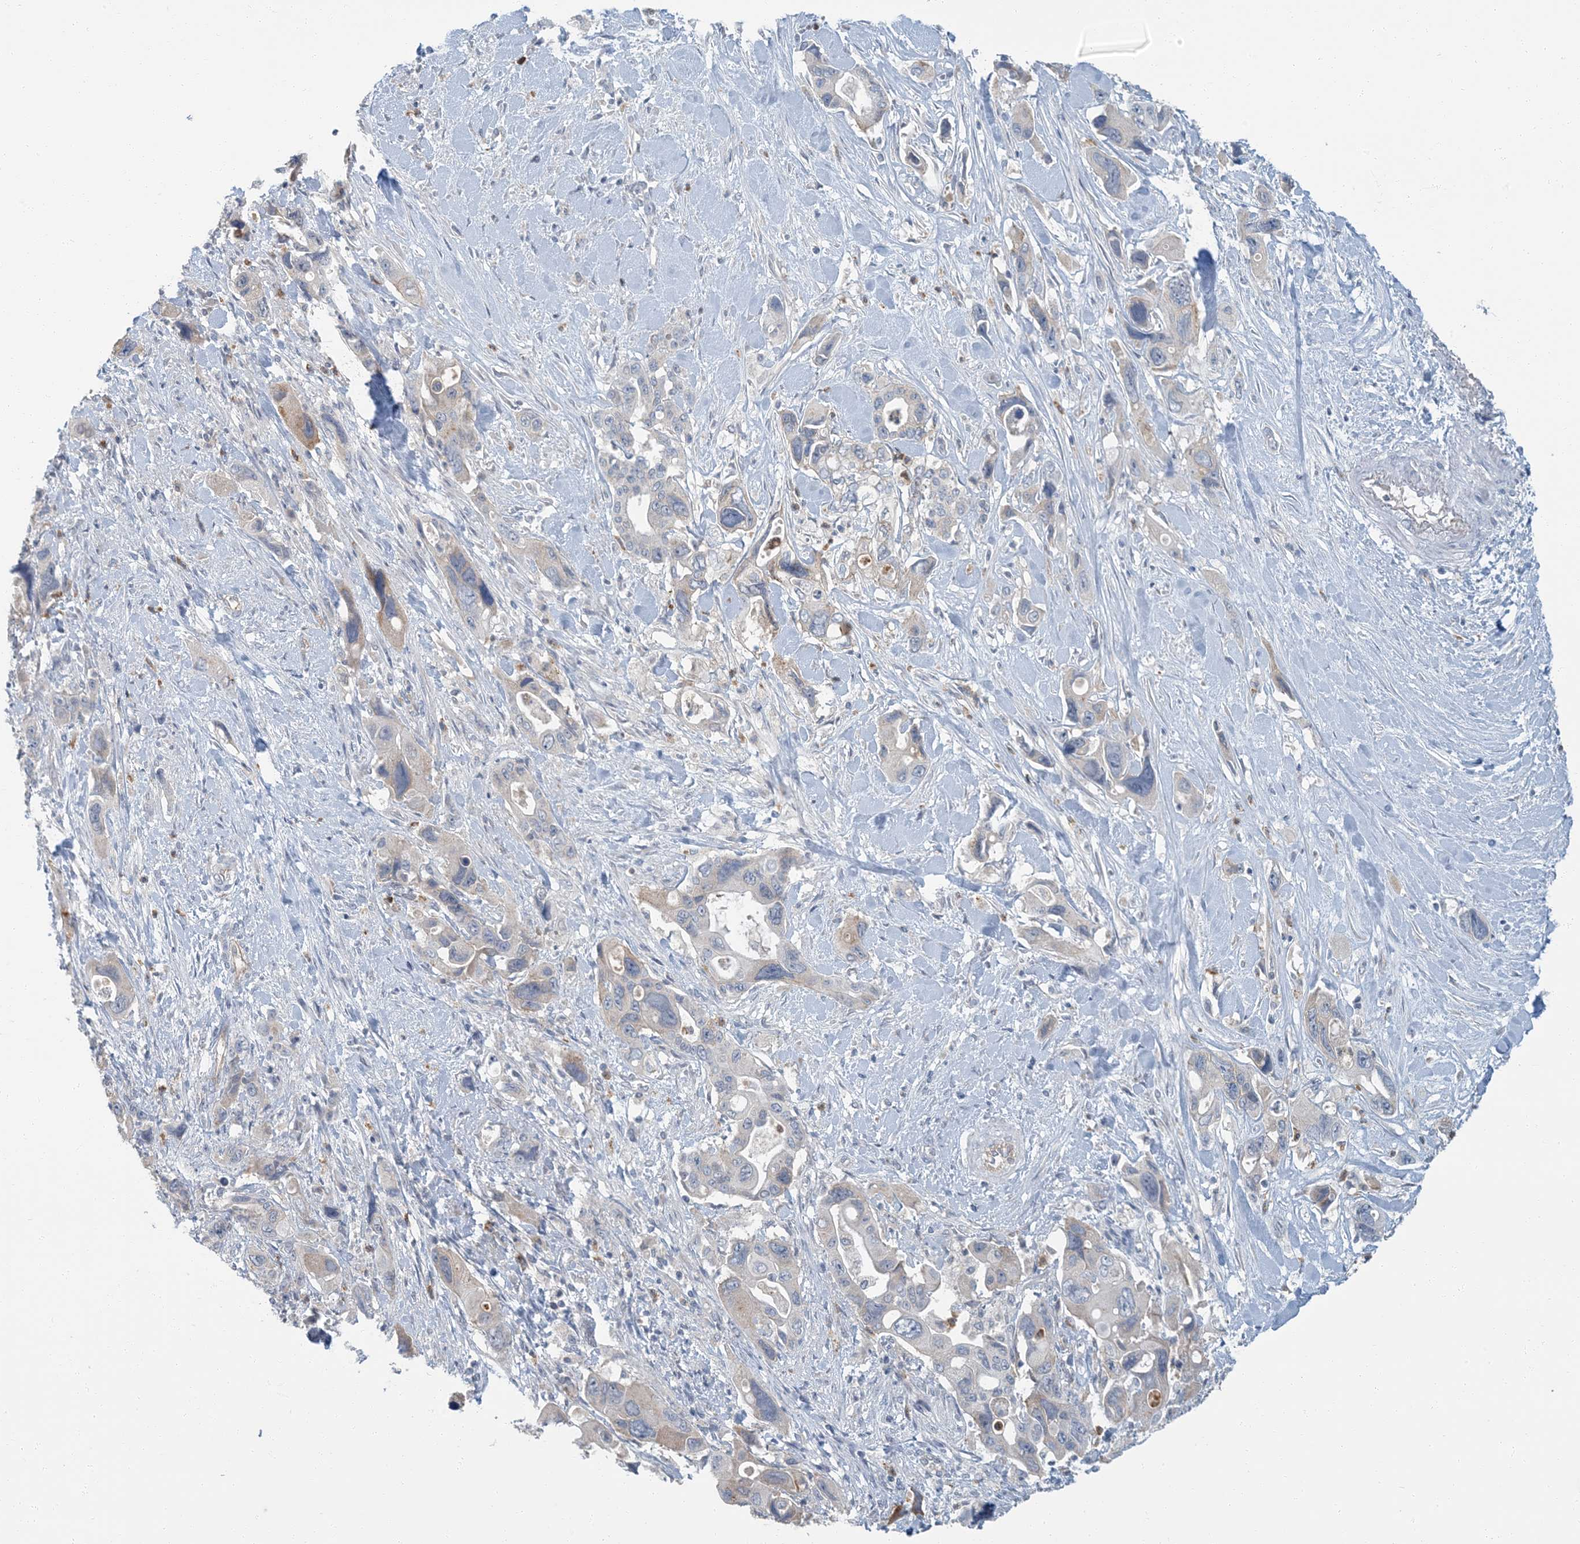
{"staining": {"intensity": "negative", "quantity": "none", "location": "none"}, "tissue": "pancreatic cancer", "cell_type": "Tumor cells", "image_type": "cancer", "snomed": [{"axis": "morphology", "description": "Adenocarcinoma, NOS"}, {"axis": "topography", "description": "Pancreas"}], "caption": "This is an immunohistochemistry (IHC) image of adenocarcinoma (pancreatic). There is no positivity in tumor cells.", "gene": "EPHA4", "patient": {"sex": "male", "age": 46}}